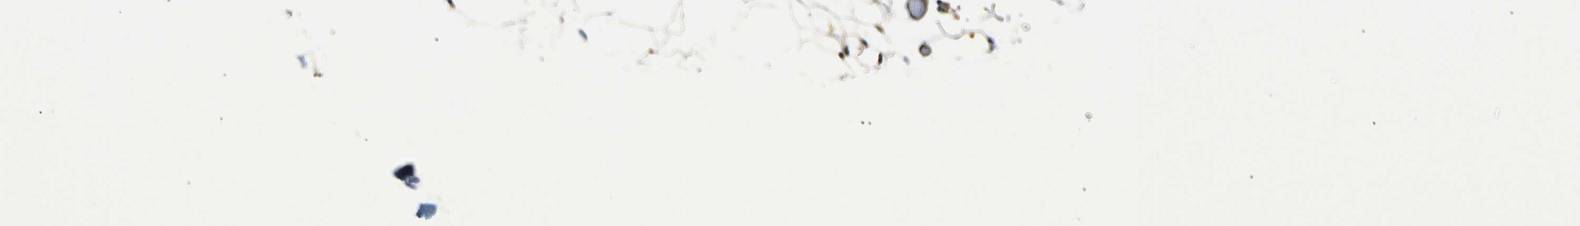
{"staining": {"intensity": "weak", "quantity": "25%-75%", "location": "cytoplasmic/membranous"}, "tissue": "adipose tissue", "cell_type": "Adipocytes", "image_type": "normal", "snomed": [{"axis": "morphology", "description": "Normal tissue, NOS"}, {"axis": "topography", "description": "Breast"}, {"axis": "topography", "description": "Soft tissue"}], "caption": "Immunohistochemical staining of benign human adipose tissue exhibits low levels of weak cytoplasmic/membranous positivity in about 25%-75% of adipocytes. Nuclei are stained in blue.", "gene": "ABCE1", "patient": {"sex": "female", "age": 75}}